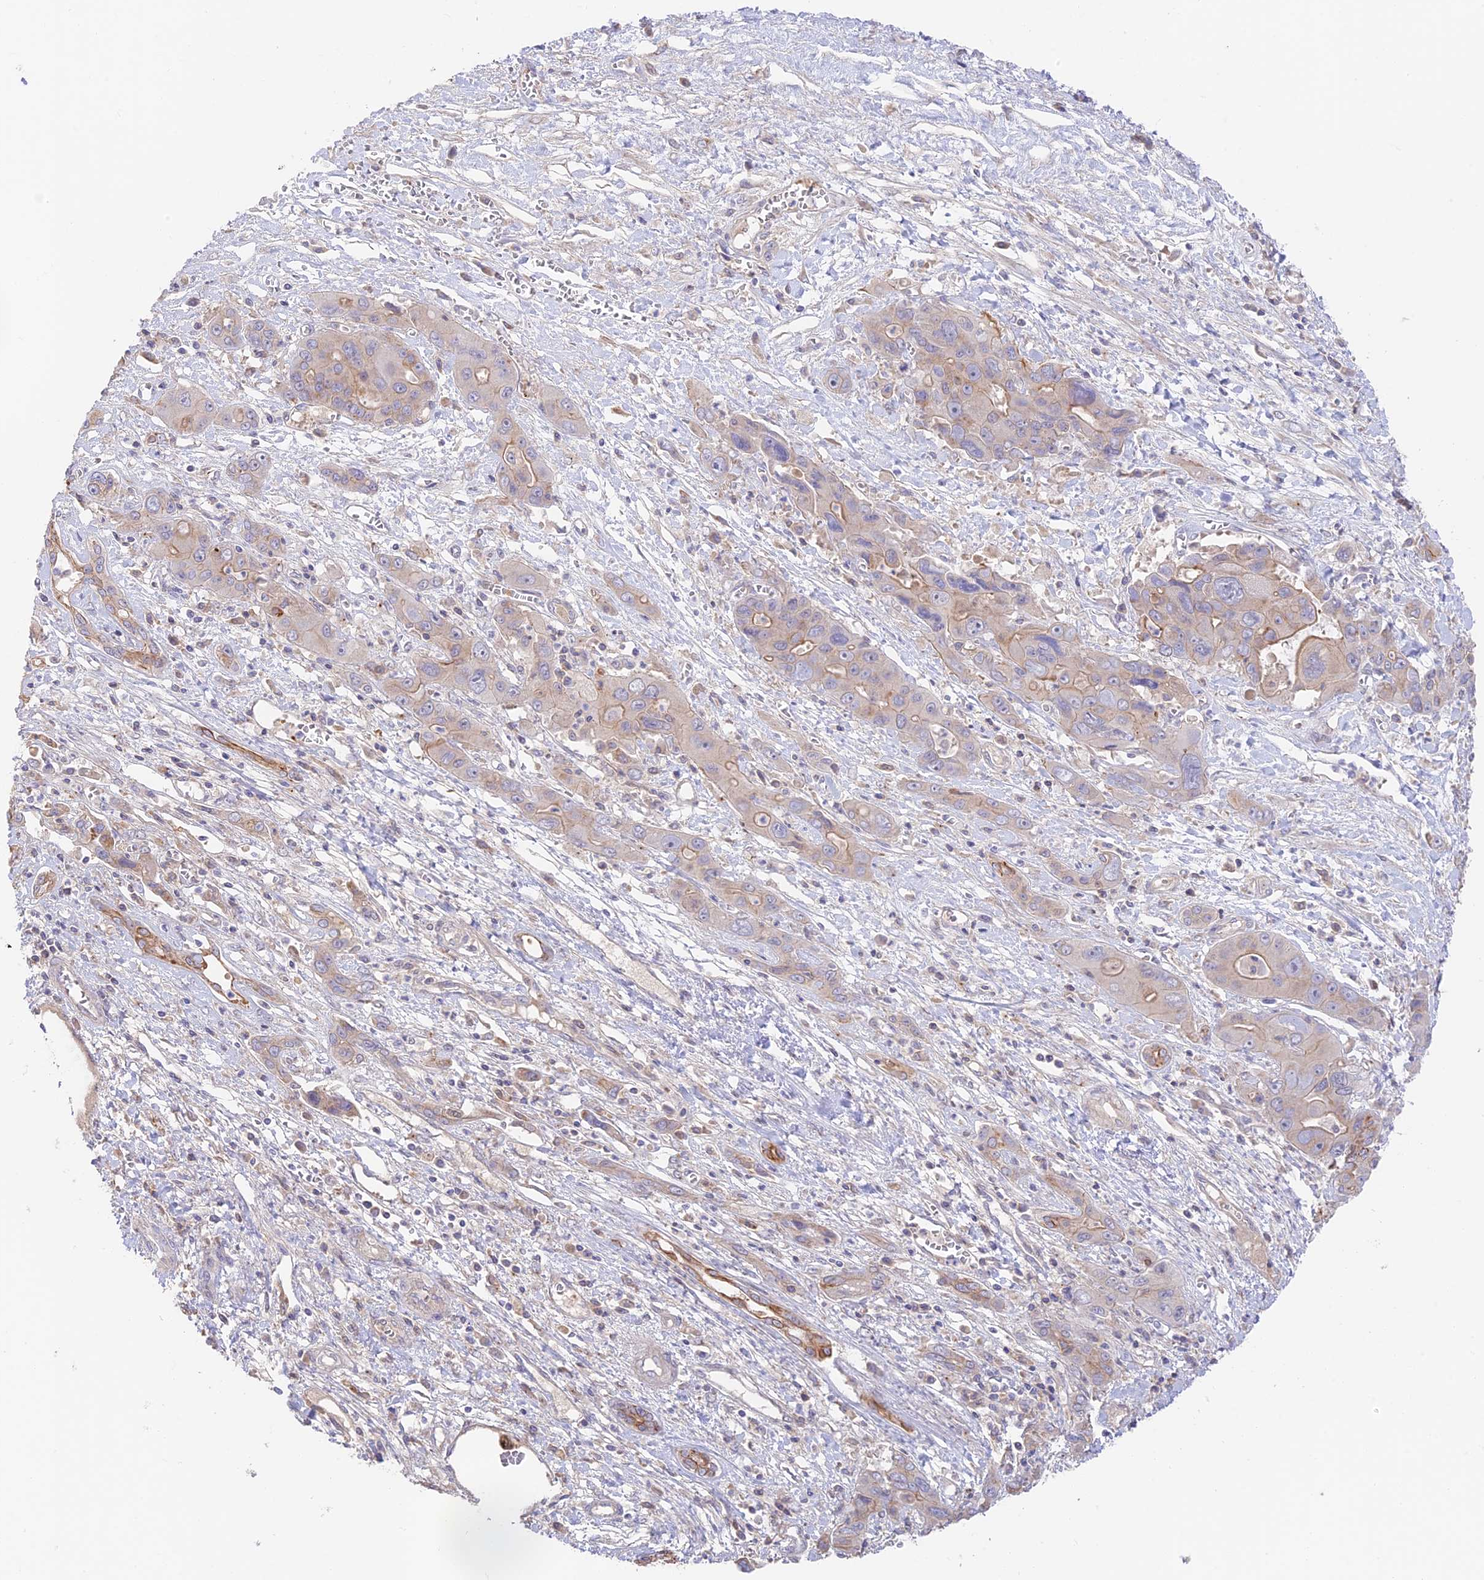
{"staining": {"intensity": "weak", "quantity": ">75%", "location": "cytoplasmic/membranous"}, "tissue": "liver cancer", "cell_type": "Tumor cells", "image_type": "cancer", "snomed": [{"axis": "morphology", "description": "Cholangiocarcinoma"}, {"axis": "topography", "description": "Liver"}], "caption": "Protein staining displays weak cytoplasmic/membranous expression in about >75% of tumor cells in cholangiocarcinoma (liver). The protein is shown in brown color, while the nuclei are stained blue.", "gene": "CAMSAP3", "patient": {"sex": "male", "age": 67}}